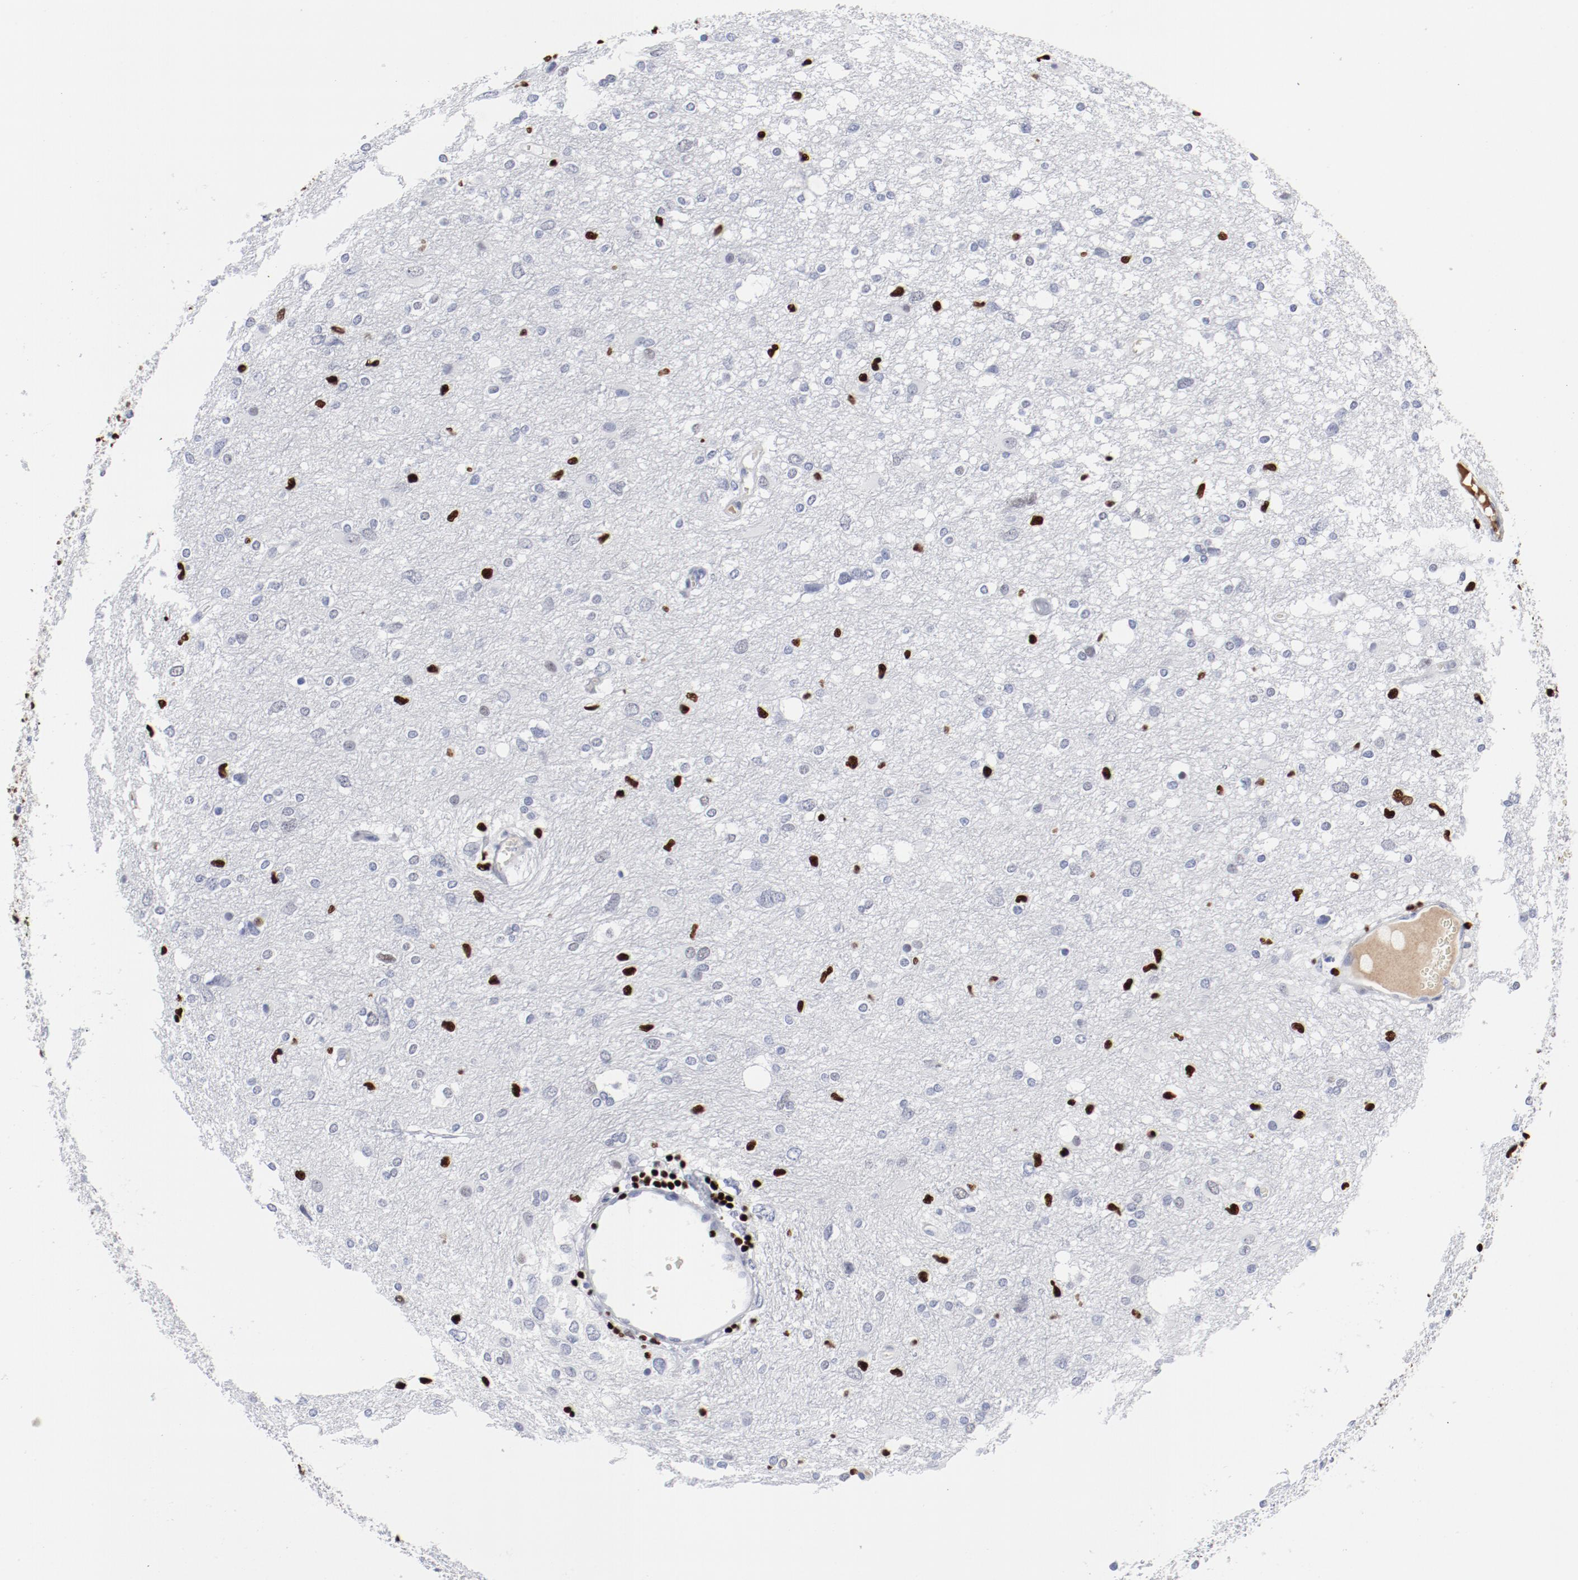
{"staining": {"intensity": "strong", "quantity": "25%-75%", "location": "nuclear"}, "tissue": "glioma", "cell_type": "Tumor cells", "image_type": "cancer", "snomed": [{"axis": "morphology", "description": "Glioma, malignant, High grade"}, {"axis": "topography", "description": "Brain"}], "caption": "Immunohistochemical staining of human glioma displays high levels of strong nuclear expression in approximately 25%-75% of tumor cells.", "gene": "SMARCC2", "patient": {"sex": "female", "age": 59}}